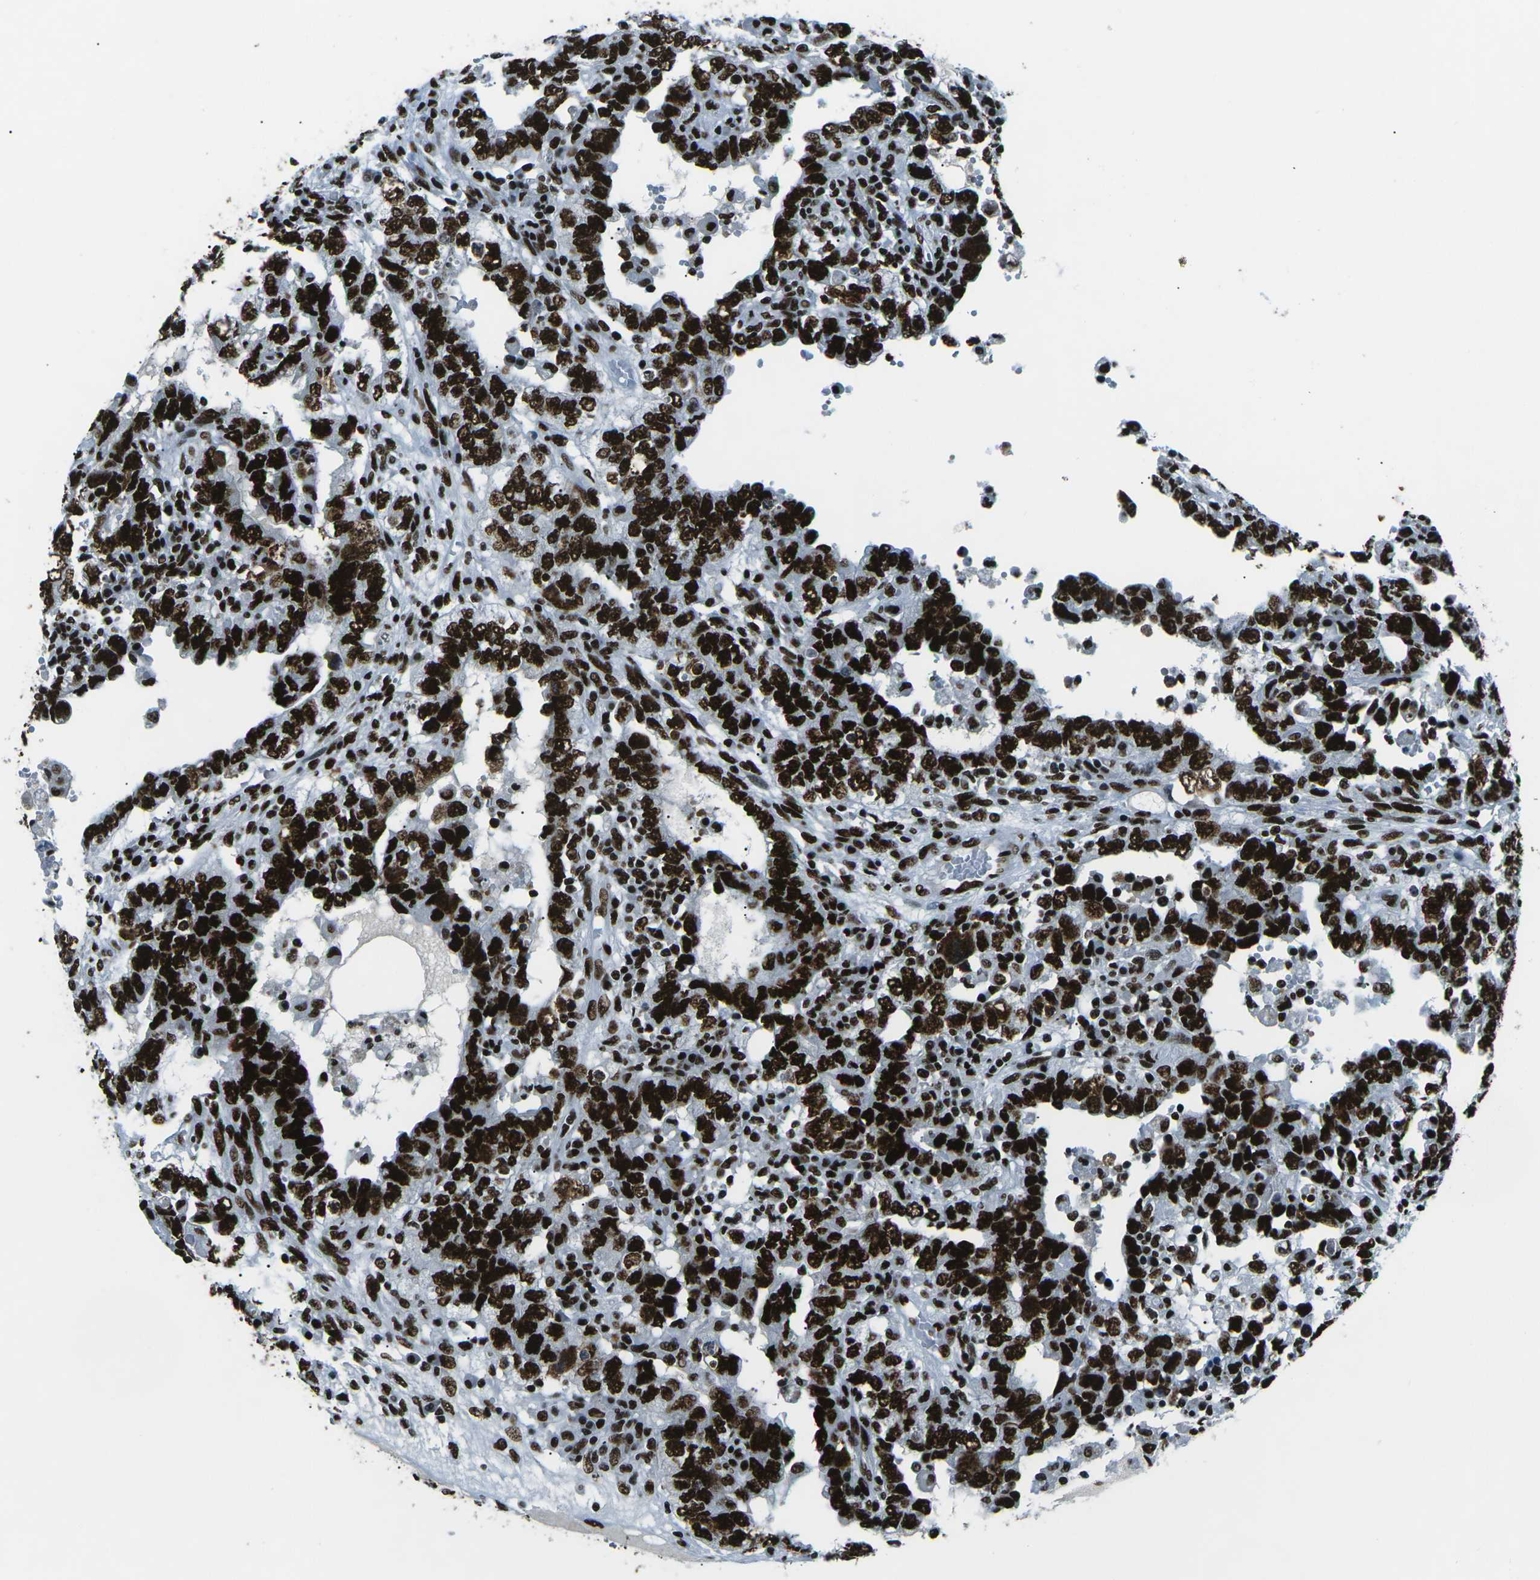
{"staining": {"intensity": "strong", "quantity": ">75%", "location": "nuclear"}, "tissue": "testis cancer", "cell_type": "Tumor cells", "image_type": "cancer", "snomed": [{"axis": "morphology", "description": "Carcinoma, Embryonal, NOS"}, {"axis": "topography", "description": "Testis"}], "caption": "An immunohistochemistry histopathology image of tumor tissue is shown. Protein staining in brown shows strong nuclear positivity in testis embryonal carcinoma within tumor cells.", "gene": "HNRNPL", "patient": {"sex": "male", "age": 26}}